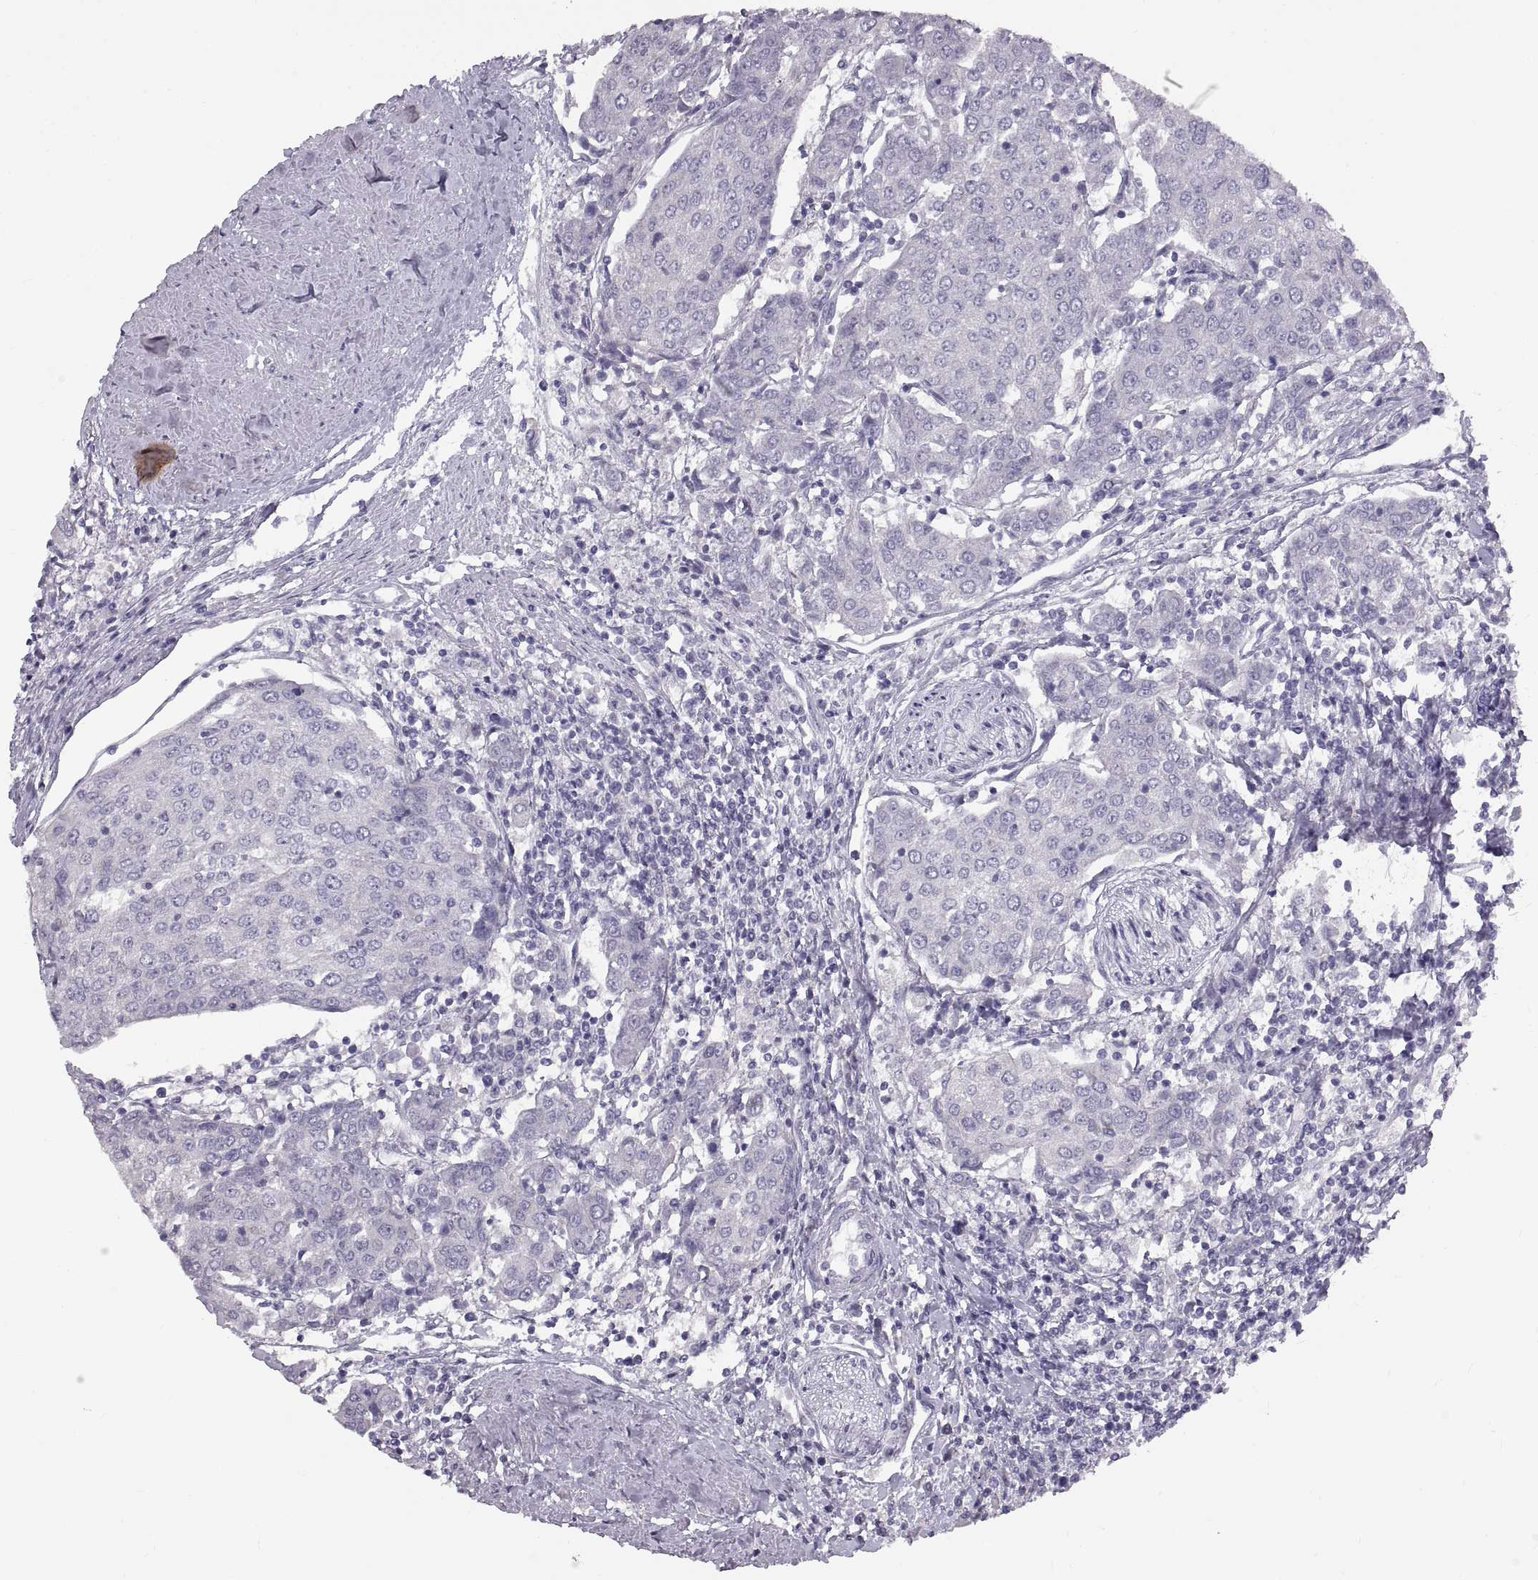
{"staining": {"intensity": "negative", "quantity": "none", "location": "none"}, "tissue": "urothelial cancer", "cell_type": "Tumor cells", "image_type": "cancer", "snomed": [{"axis": "morphology", "description": "Urothelial carcinoma, High grade"}, {"axis": "topography", "description": "Urinary bladder"}], "caption": "An immunohistochemistry (IHC) micrograph of urothelial cancer is shown. There is no staining in tumor cells of urothelial cancer. Nuclei are stained in blue.", "gene": "WBP2NL", "patient": {"sex": "female", "age": 85}}